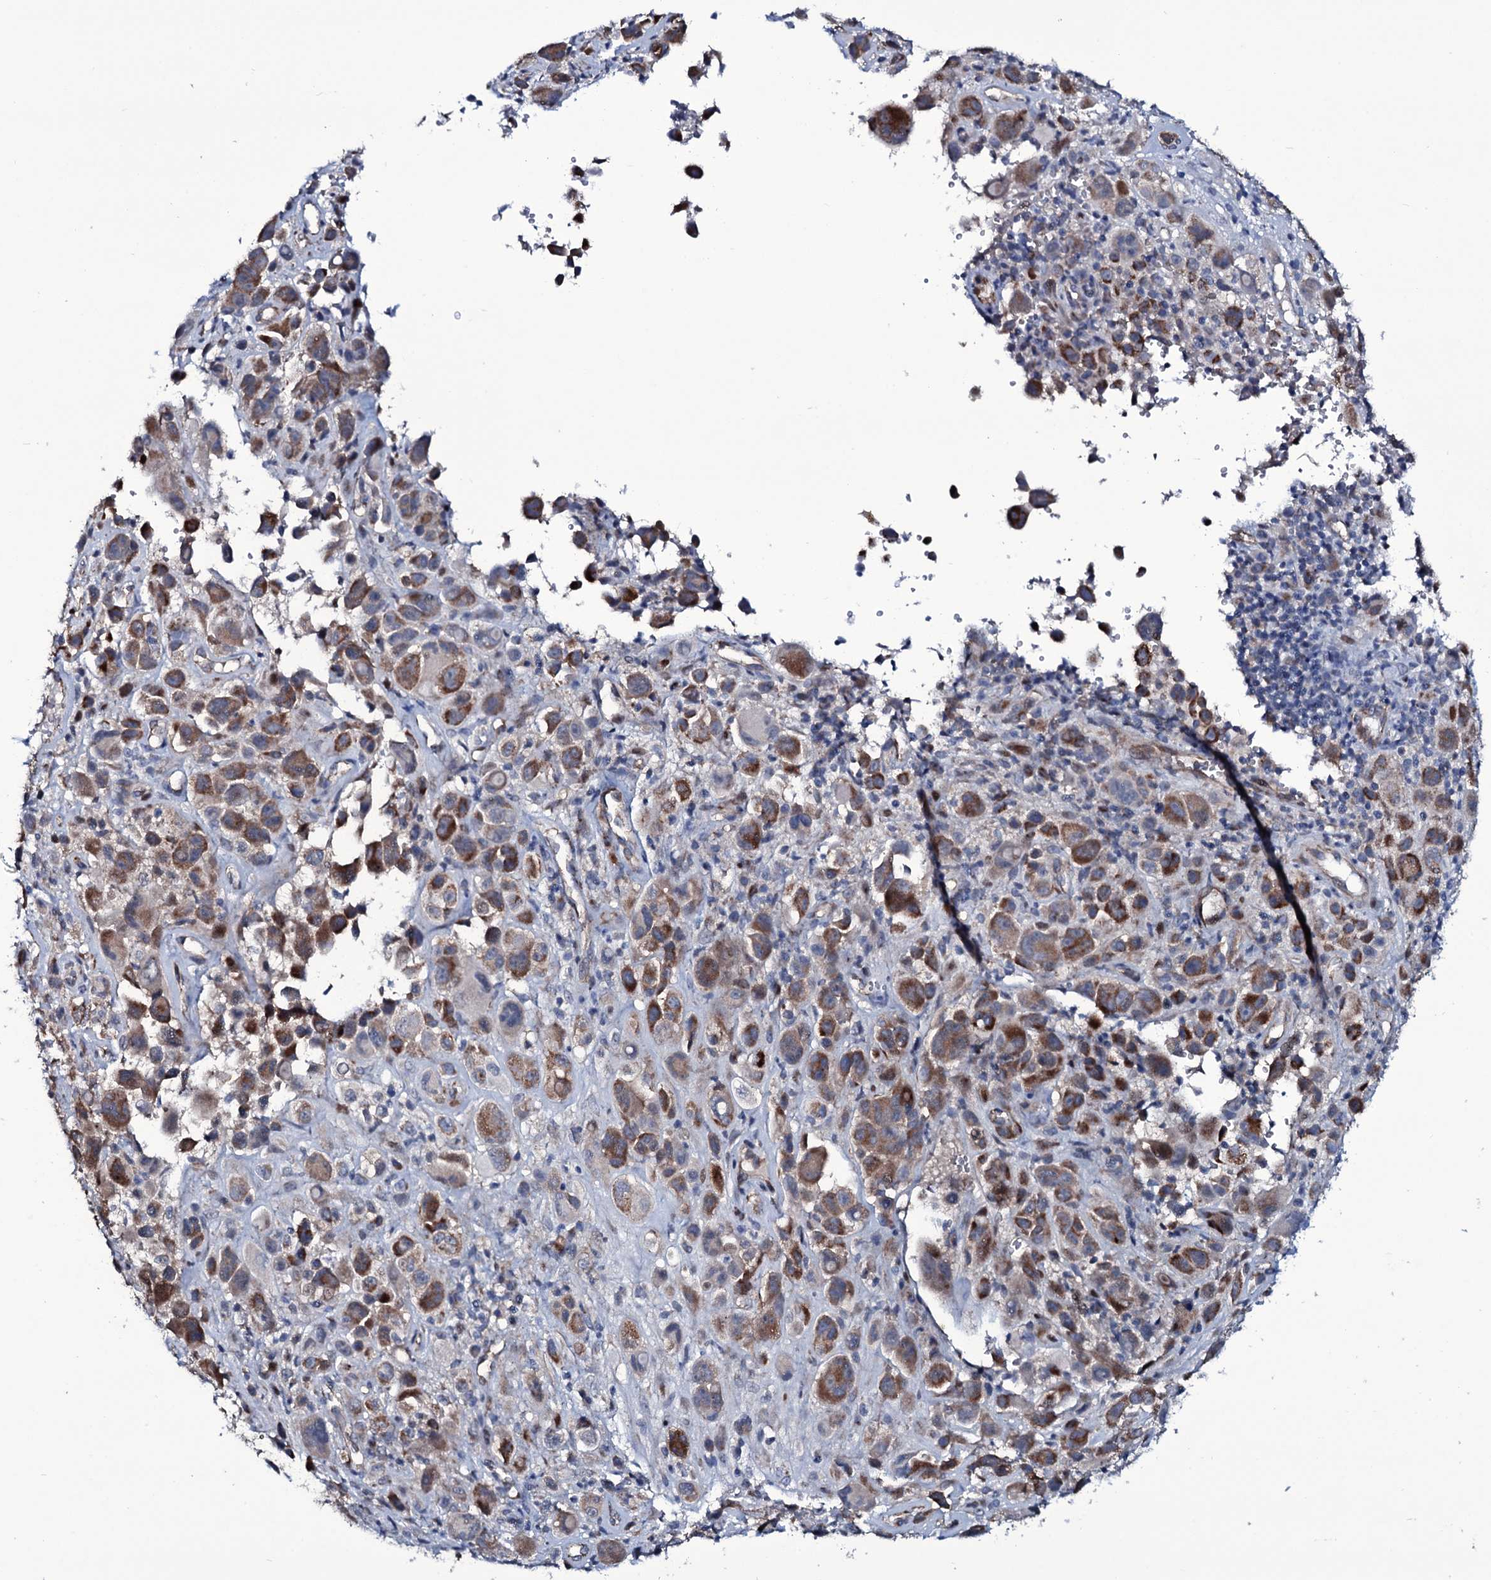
{"staining": {"intensity": "strong", "quantity": ">75%", "location": "cytoplasmic/membranous"}, "tissue": "melanoma", "cell_type": "Tumor cells", "image_type": "cancer", "snomed": [{"axis": "morphology", "description": "Malignant melanoma, NOS"}, {"axis": "topography", "description": "Skin of trunk"}], "caption": "This is a histology image of immunohistochemistry staining of melanoma, which shows strong positivity in the cytoplasmic/membranous of tumor cells.", "gene": "WIPF3", "patient": {"sex": "male", "age": 71}}